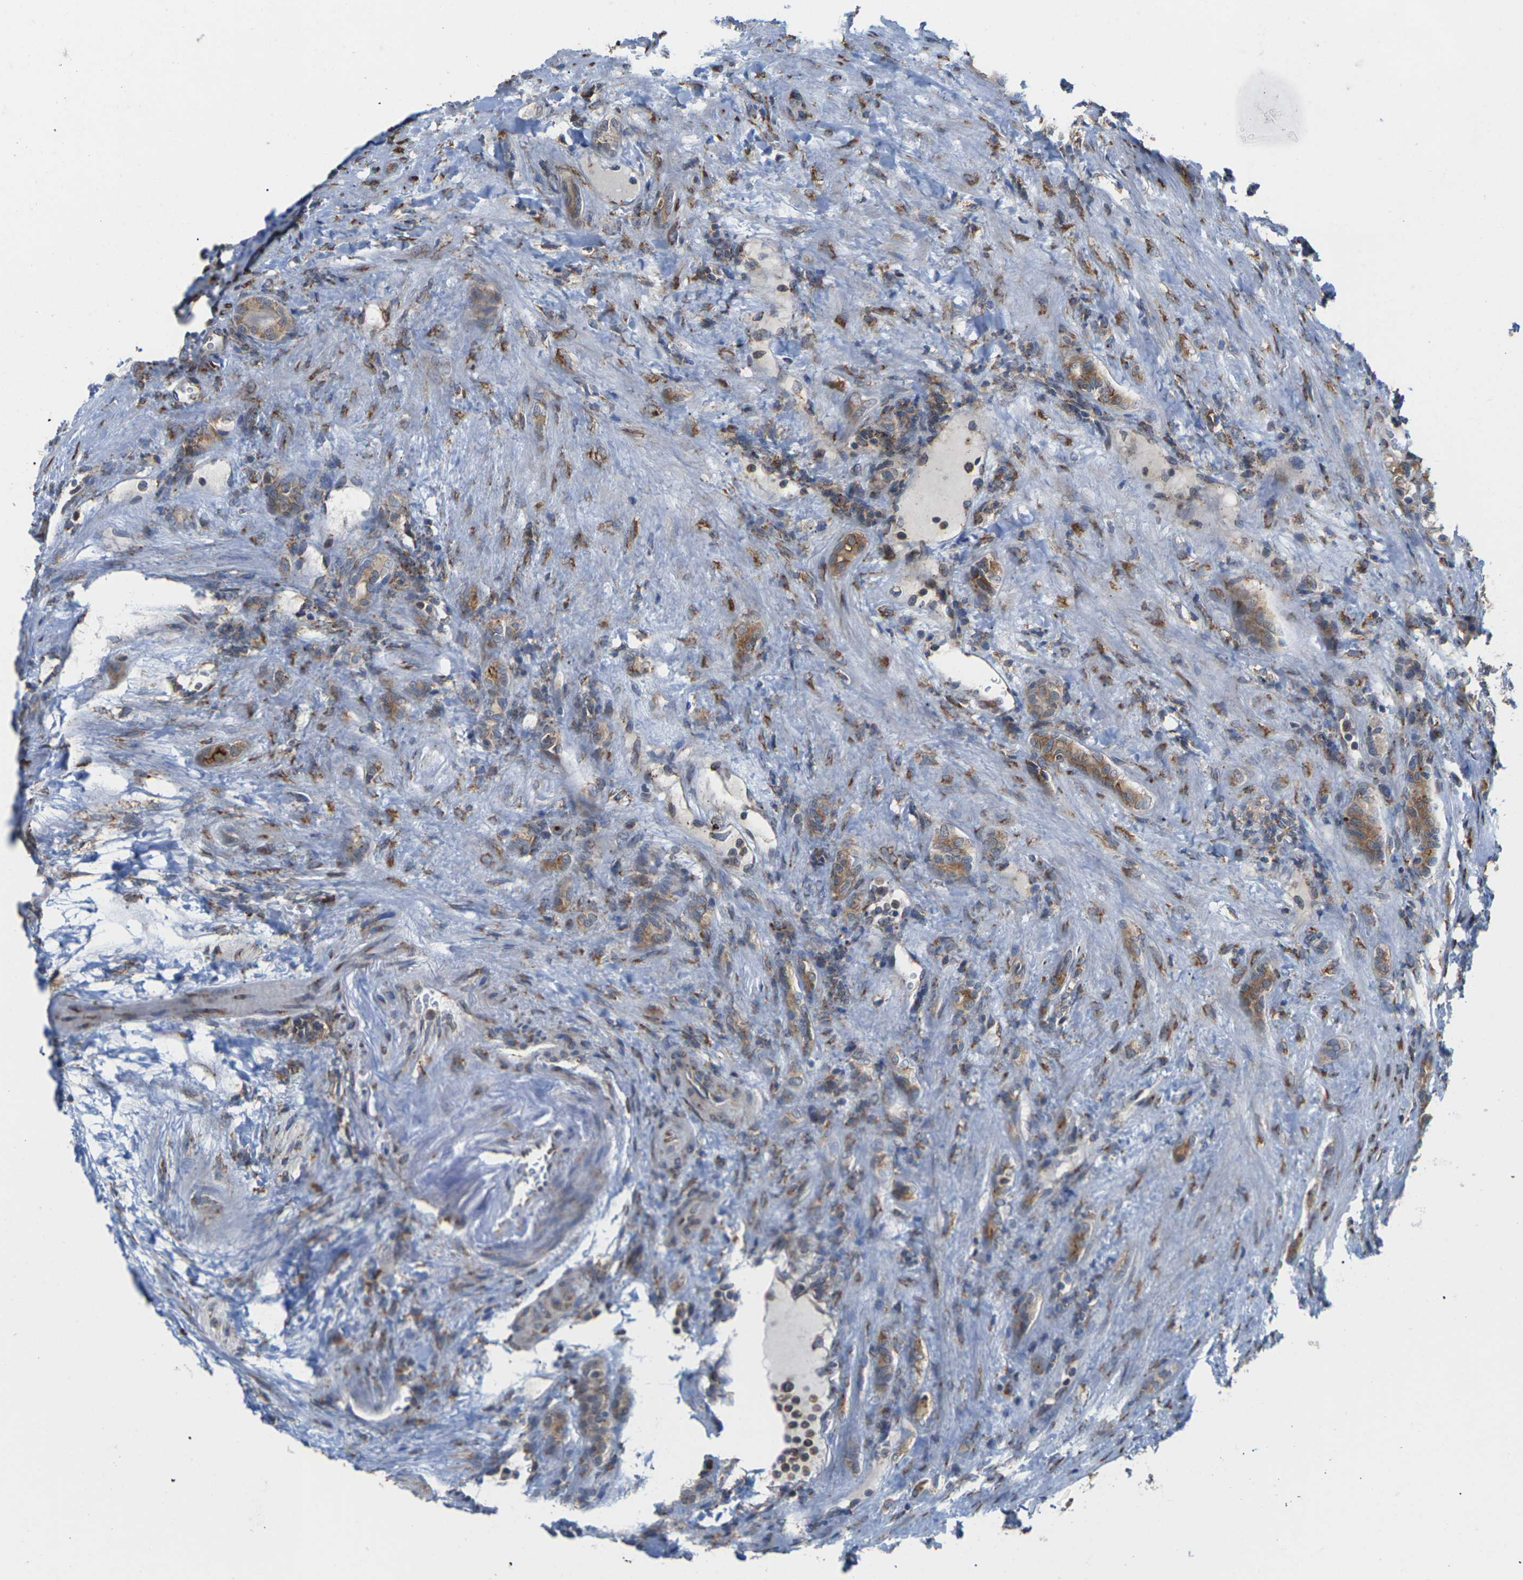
{"staining": {"intensity": "moderate", "quantity": ">75%", "location": "cytoplasmic/membranous"}, "tissue": "renal cancer", "cell_type": "Tumor cells", "image_type": "cancer", "snomed": [{"axis": "morphology", "description": "Adenocarcinoma, NOS"}, {"axis": "topography", "description": "Kidney"}], "caption": "This is an image of immunohistochemistry staining of renal cancer (adenocarcinoma), which shows moderate staining in the cytoplasmic/membranous of tumor cells.", "gene": "PDZK1IP1", "patient": {"sex": "male", "age": 61}}